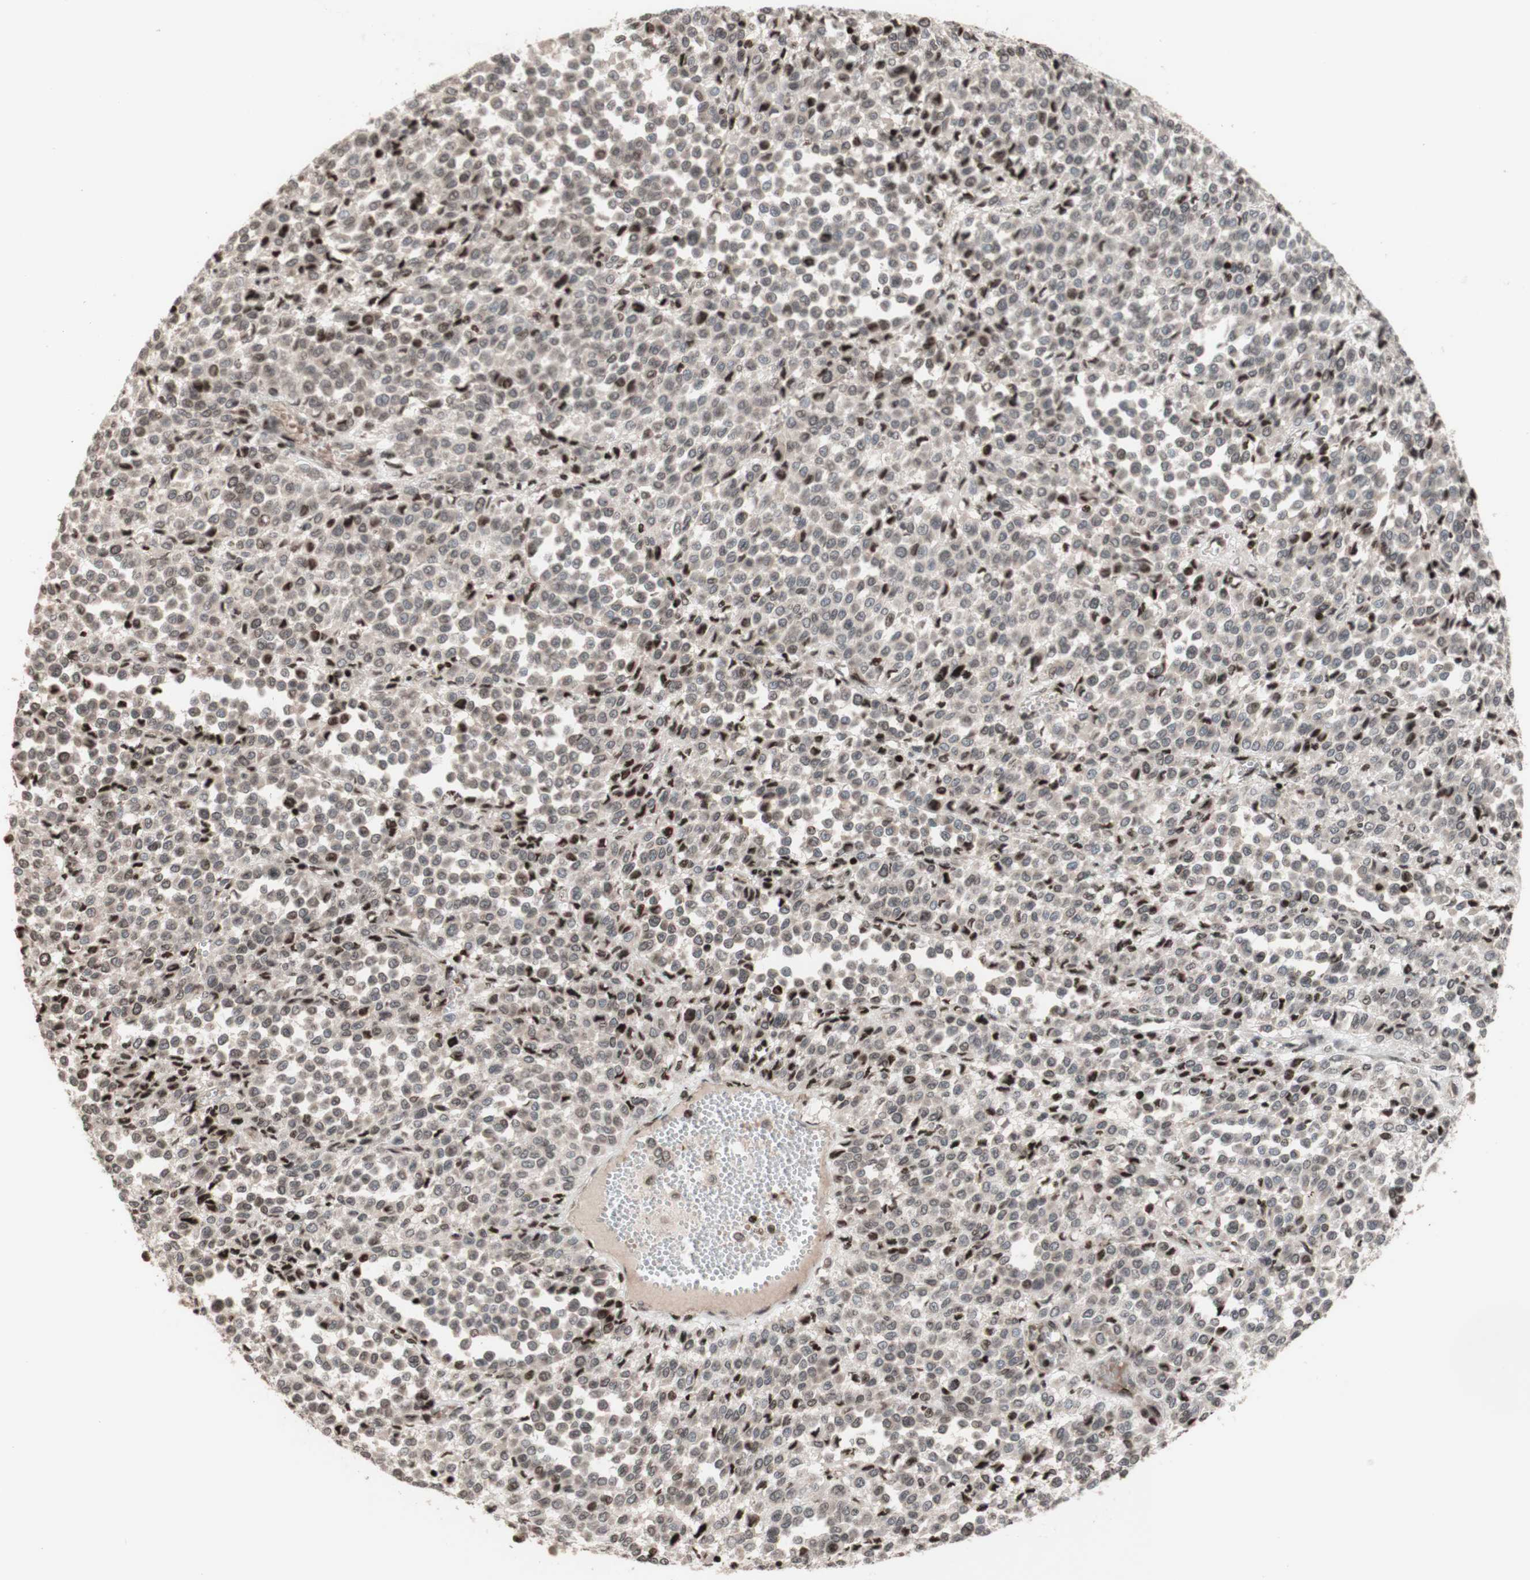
{"staining": {"intensity": "negative", "quantity": "none", "location": "none"}, "tissue": "melanoma", "cell_type": "Tumor cells", "image_type": "cancer", "snomed": [{"axis": "morphology", "description": "Malignant melanoma, Metastatic site"}, {"axis": "topography", "description": "Pancreas"}], "caption": "A high-resolution photomicrograph shows immunohistochemistry (IHC) staining of melanoma, which exhibits no significant expression in tumor cells.", "gene": "POLA1", "patient": {"sex": "female", "age": 30}}